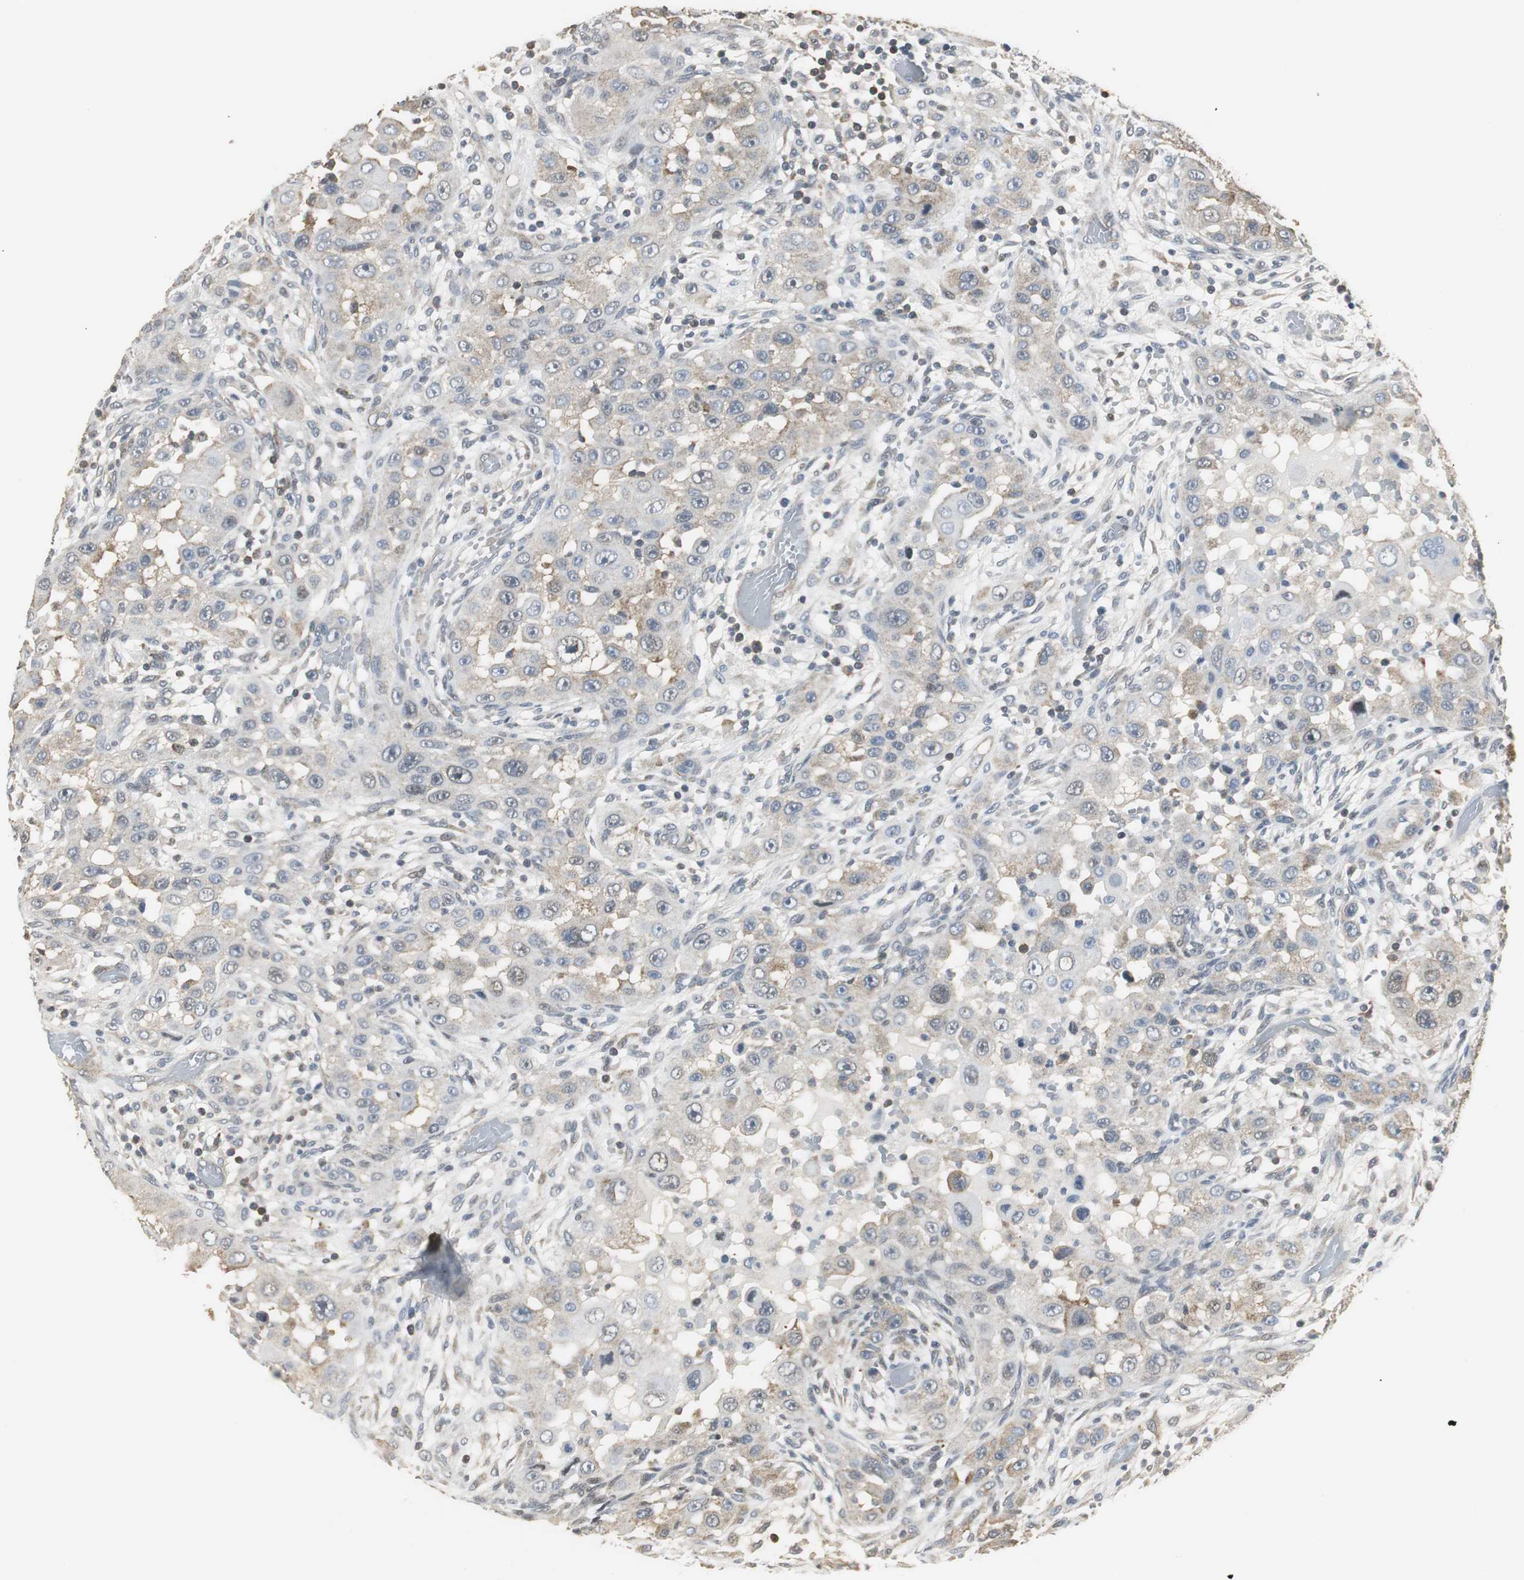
{"staining": {"intensity": "weak", "quantity": ">75%", "location": "cytoplasmic/membranous"}, "tissue": "head and neck cancer", "cell_type": "Tumor cells", "image_type": "cancer", "snomed": [{"axis": "morphology", "description": "Carcinoma, NOS"}, {"axis": "topography", "description": "Head-Neck"}], "caption": "High-magnification brightfield microscopy of carcinoma (head and neck) stained with DAB (brown) and counterstained with hematoxylin (blue). tumor cells exhibit weak cytoplasmic/membranous expression is identified in approximately>75% of cells.", "gene": "CCT5", "patient": {"sex": "male", "age": 87}}